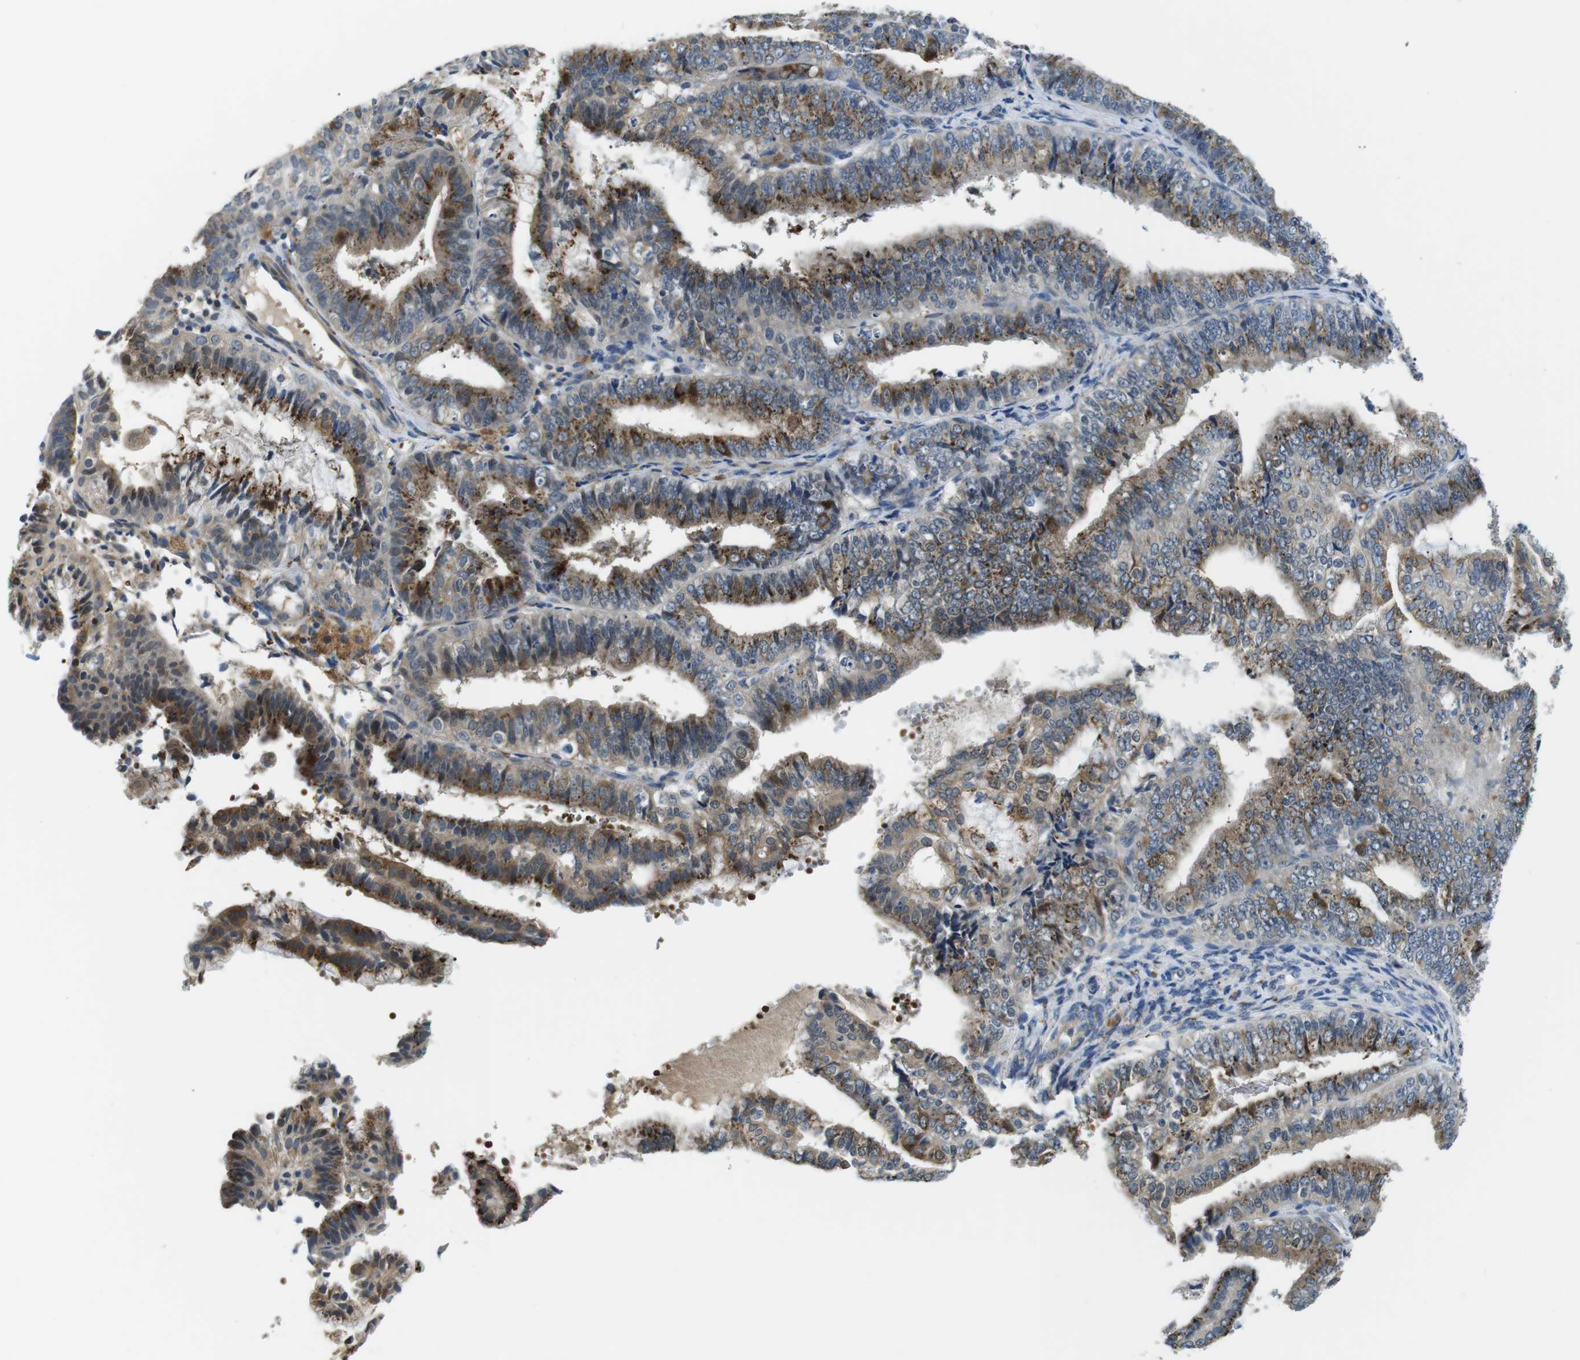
{"staining": {"intensity": "moderate", "quantity": ">75%", "location": "cytoplasmic/membranous"}, "tissue": "endometrial cancer", "cell_type": "Tumor cells", "image_type": "cancer", "snomed": [{"axis": "morphology", "description": "Adenocarcinoma, NOS"}, {"axis": "topography", "description": "Endometrium"}], "caption": "Endometrial adenocarcinoma tissue shows moderate cytoplasmic/membranous expression in about >75% of tumor cells The staining was performed using DAB (3,3'-diaminobenzidine), with brown indicating positive protein expression. Nuclei are stained blue with hematoxylin.", "gene": "WSCD1", "patient": {"sex": "female", "age": 63}}